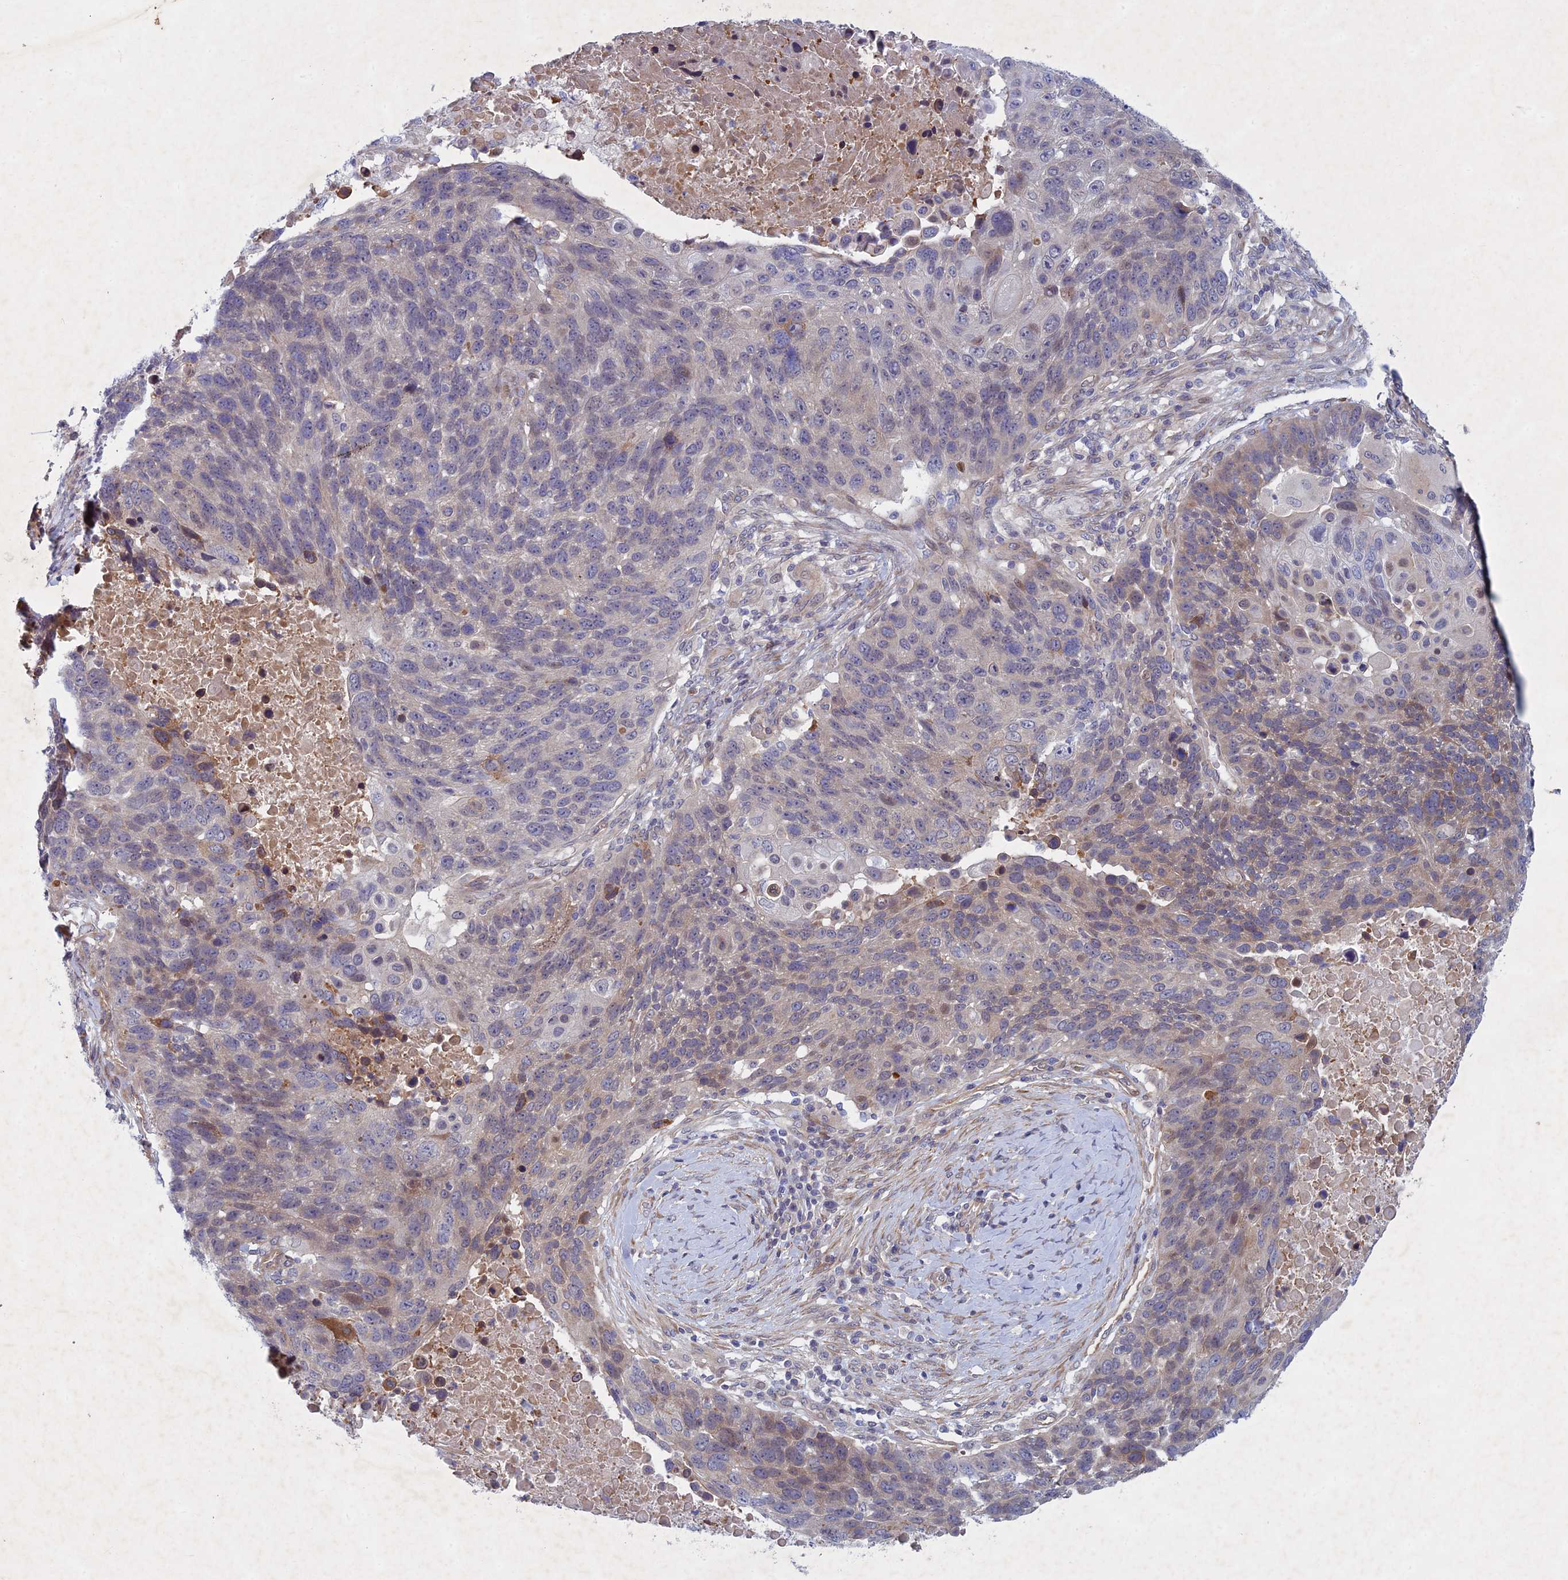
{"staining": {"intensity": "weak", "quantity": "<25%", "location": "cytoplasmic/membranous"}, "tissue": "lung cancer", "cell_type": "Tumor cells", "image_type": "cancer", "snomed": [{"axis": "morphology", "description": "Normal tissue, NOS"}, {"axis": "morphology", "description": "Squamous cell carcinoma, NOS"}, {"axis": "topography", "description": "Lymph node"}, {"axis": "topography", "description": "Lung"}], "caption": "Lung squamous cell carcinoma was stained to show a protein in brown. There is no significant positivity in tumor cells.", "gene": "PTHLH", "patient": {"sex": "male", "age": 66}}